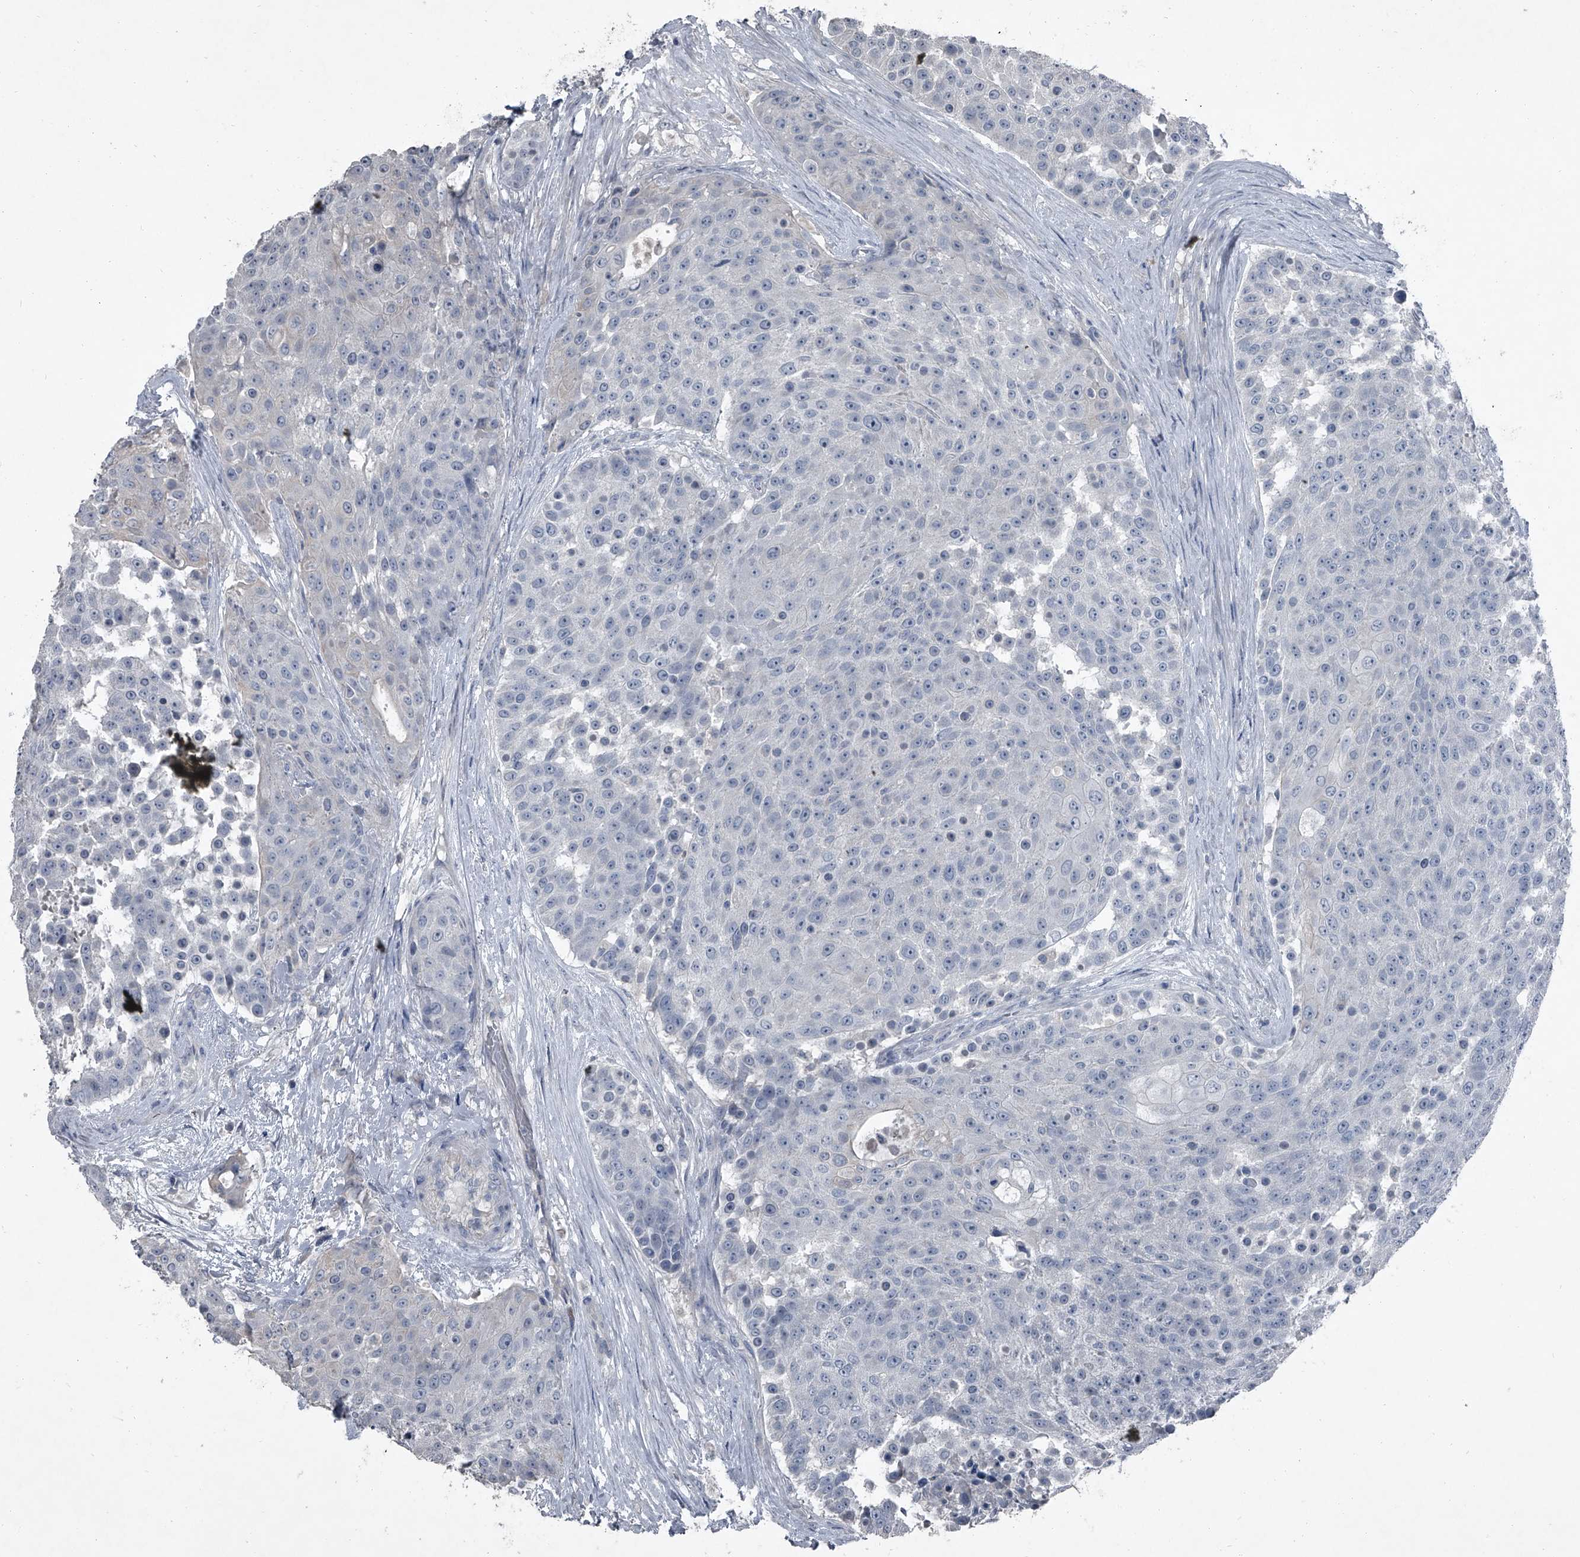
{"staining": {"intensity": "negative", "quantity": "none", "location": "none"}, "tissue": "urothelial cancer", "cell_type": "Tumor cells", "image_type": "cancer", "snomed": [{"axis": "morphology", "description": "Urothelial carcinoma, High grade"}, {"axis": "topography", "description": "Urinary bladder"}], "caption": "A high-resolution image shows immunohistochemistry (IHC) staining of urothelial carcinoma (high-grade), which displays no significant staining in tumor cells.", "gene": "HEPHL1", "patient": {"sex": "female", "age": 63}}